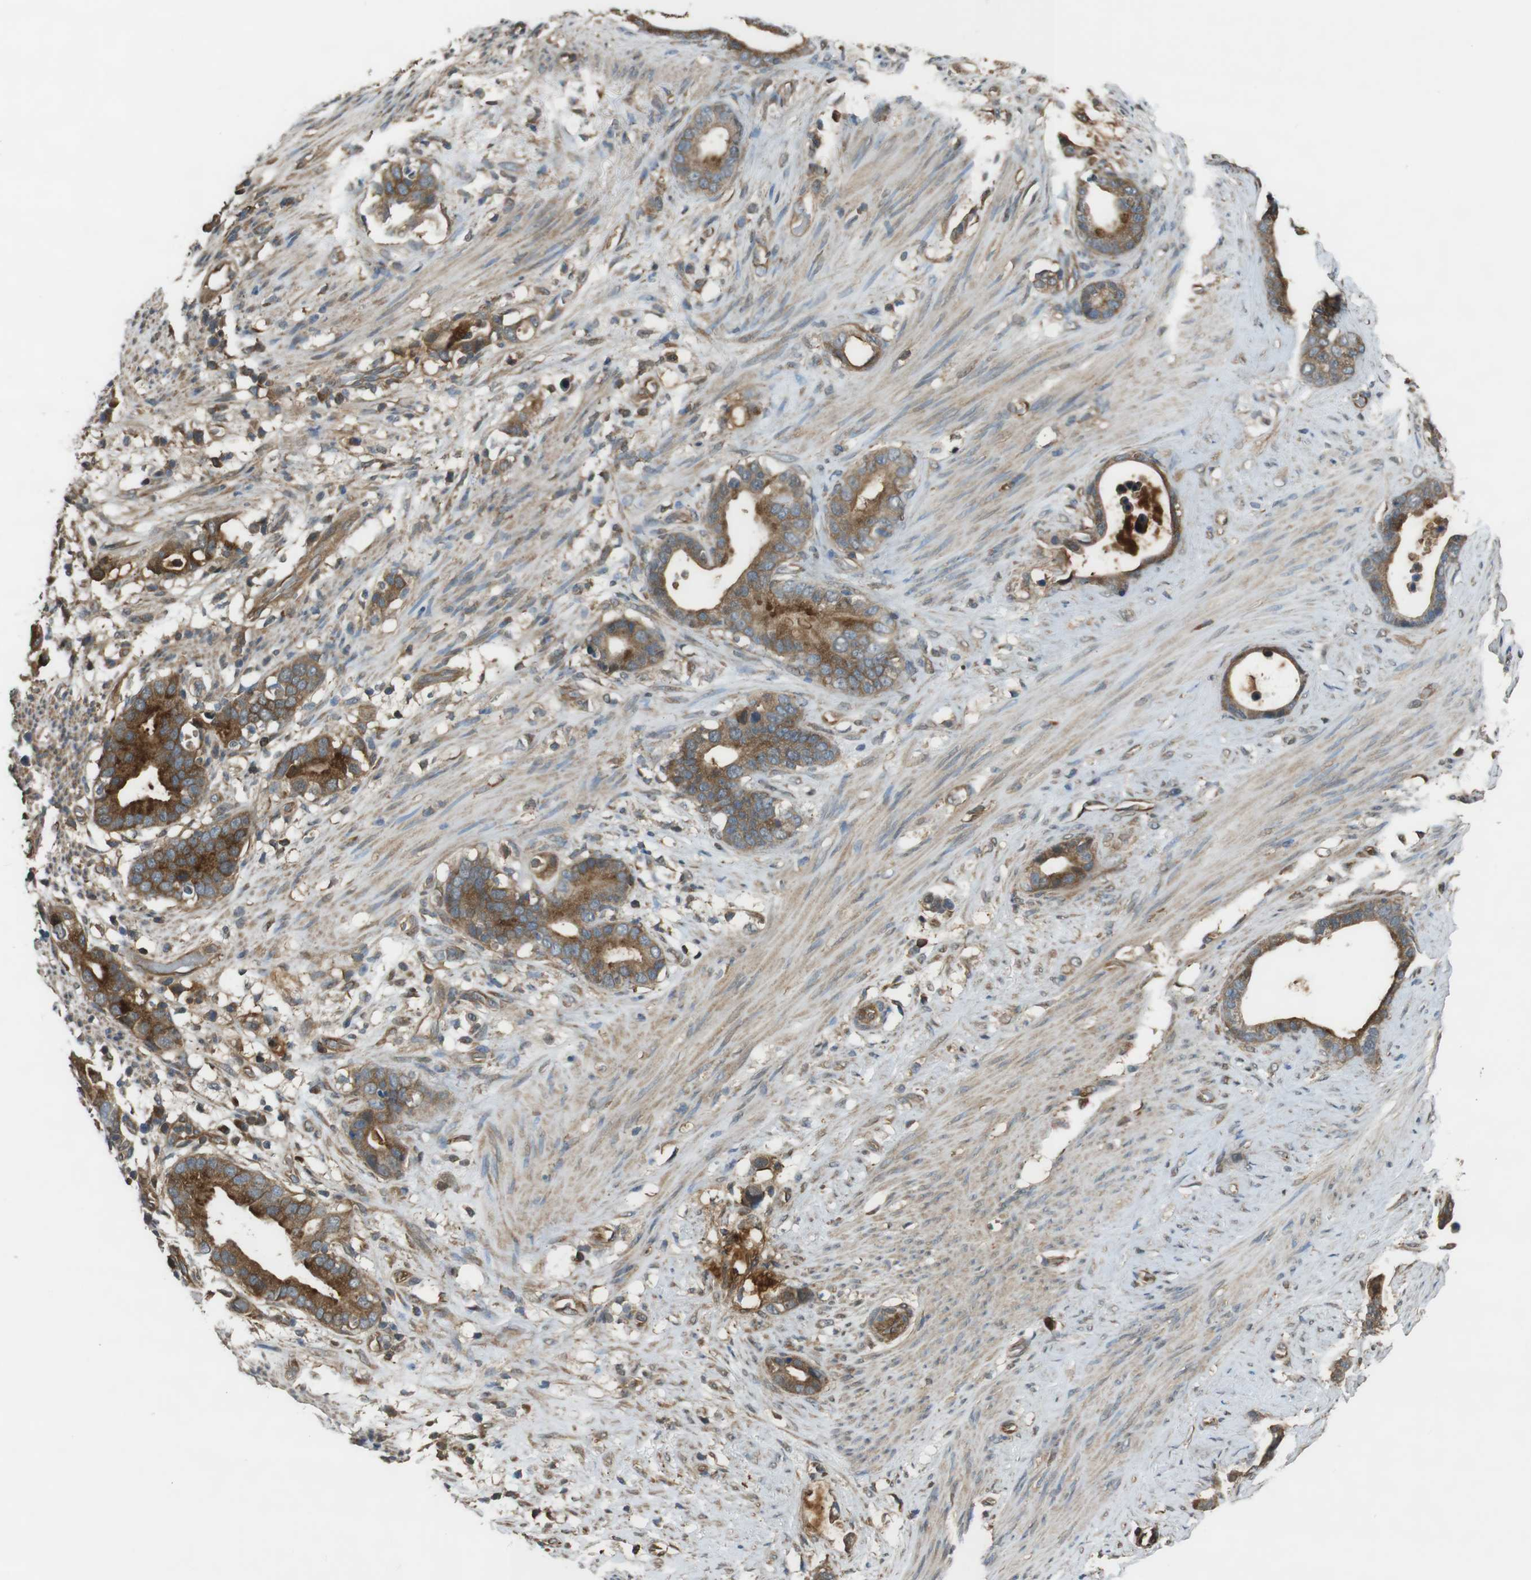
{"staining": {"intensity": "strong", "quantity": ">75%", "location": "cytoplasmic/membranous"}, "tissue": "stomach cancer", "cell_type": "Tumor cells", "image_type": "cancer", "snomed": [{"axis": "morphology", "description": "Adenocarcinoma, NOS"}, {"axis": "topography", "description": "Stomach"}], "caption": "Stomach cancer (adenocarcinoma) tissue exhibits strong cytoplasmic/membranous positivity in approximately >75% of tumor cells", "gene": "ARHGDIA", "patient": {"sex": "female", "age": 75}}